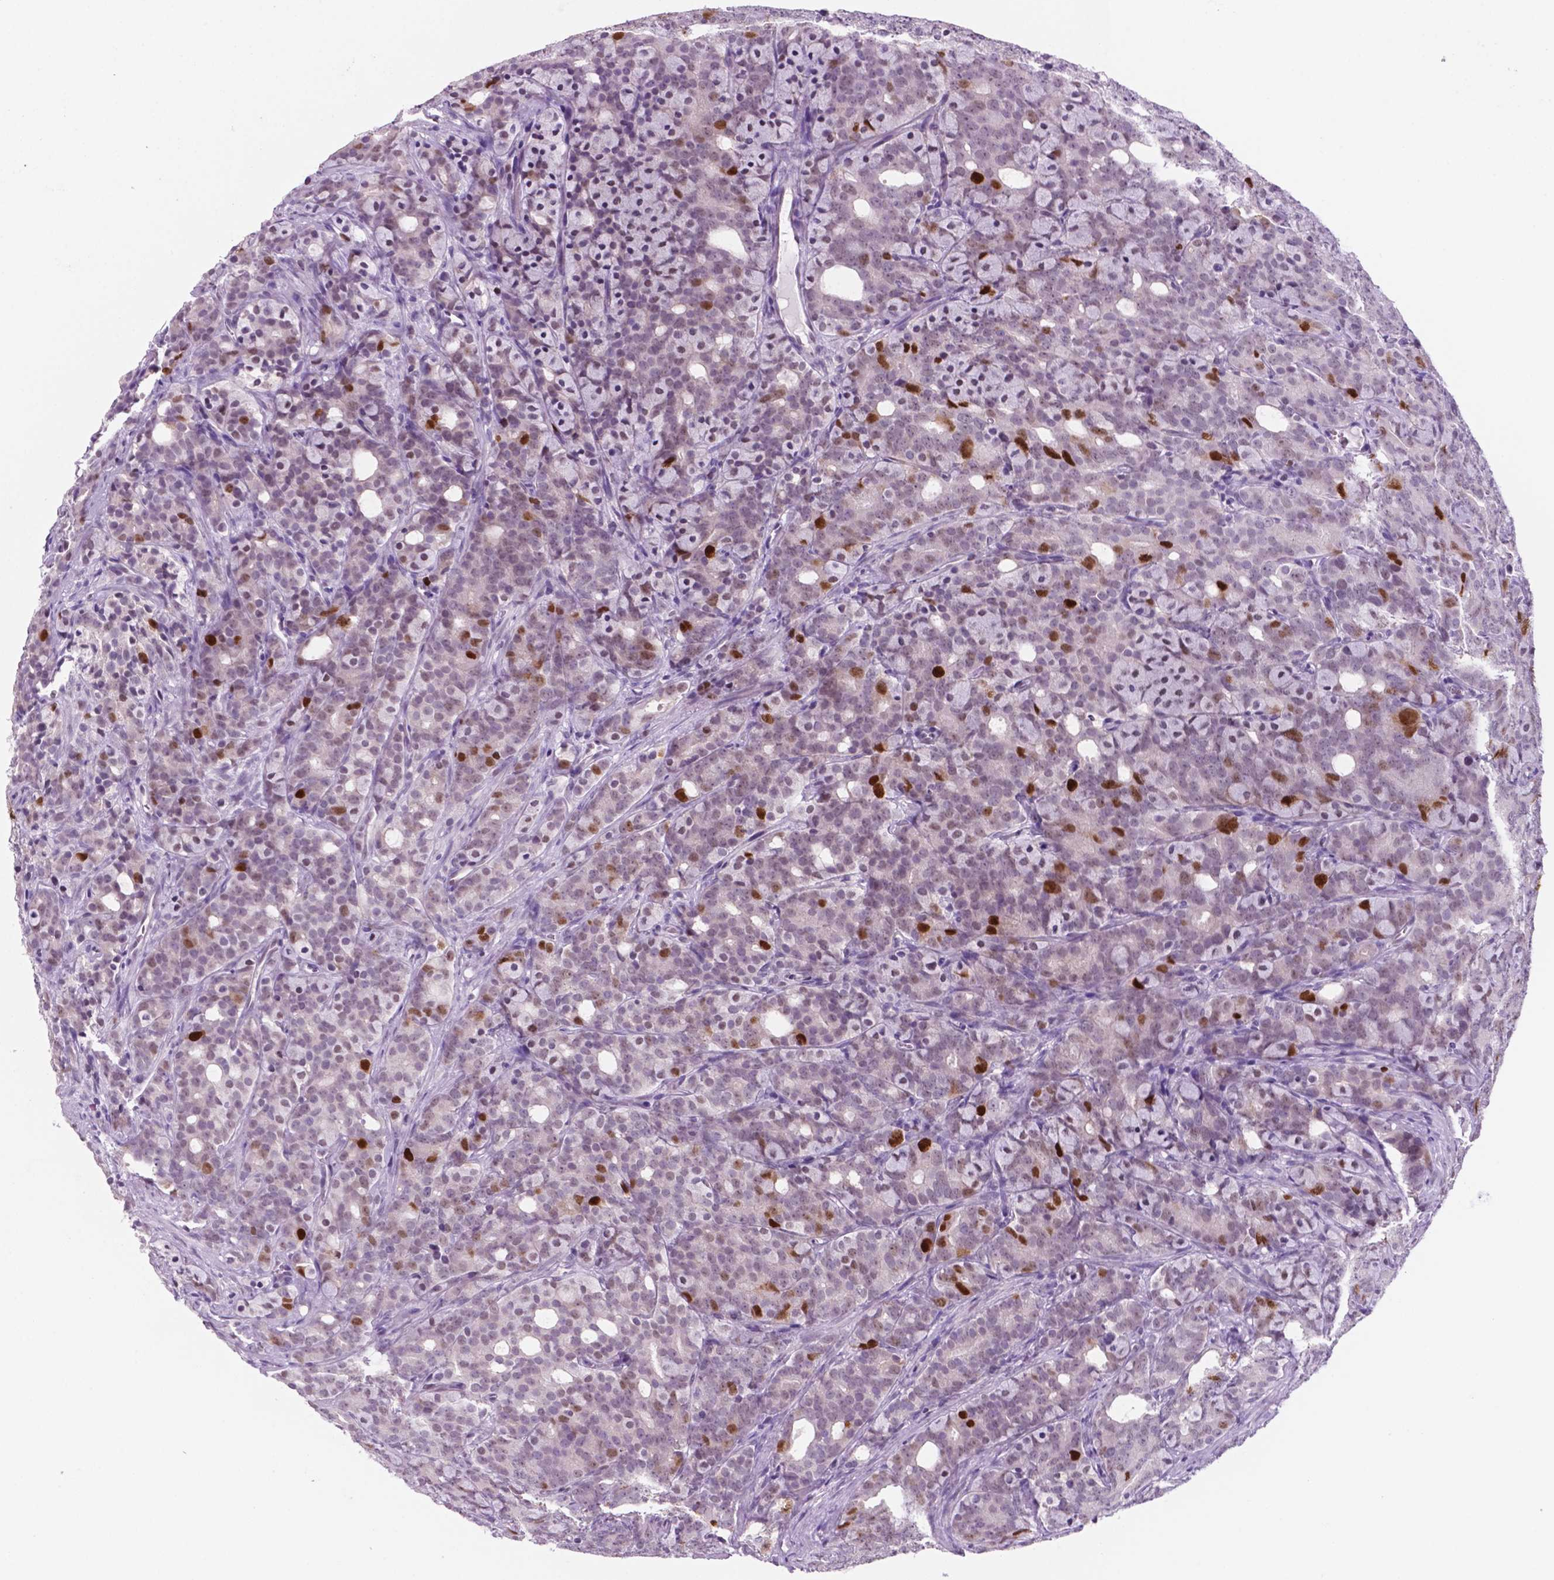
{"staining": {"intensity": "strong", "quantity": "<25%", "location": "nuclear"}, "tissue": "prostate cancer", "cell_type": "Tumor cells", "image_type": "cancer", "snomed": [{"axis": "morphology", "description": "Adenocarcinoma, High grade"}, {"axis": "topography", "description": "Prostate"}], "caption": "High-magnification brightfield microscopy of prostate cancer (high-grade adenocarcinoma) stained with DAB (brown) and counterstained with hematoxylin (blue). tumor cells exhibit strong nuclear expression is seen in approximately<25% of cells.", "gene": "NCAPH2", "patient": {"sex": "male", "age": 84}}